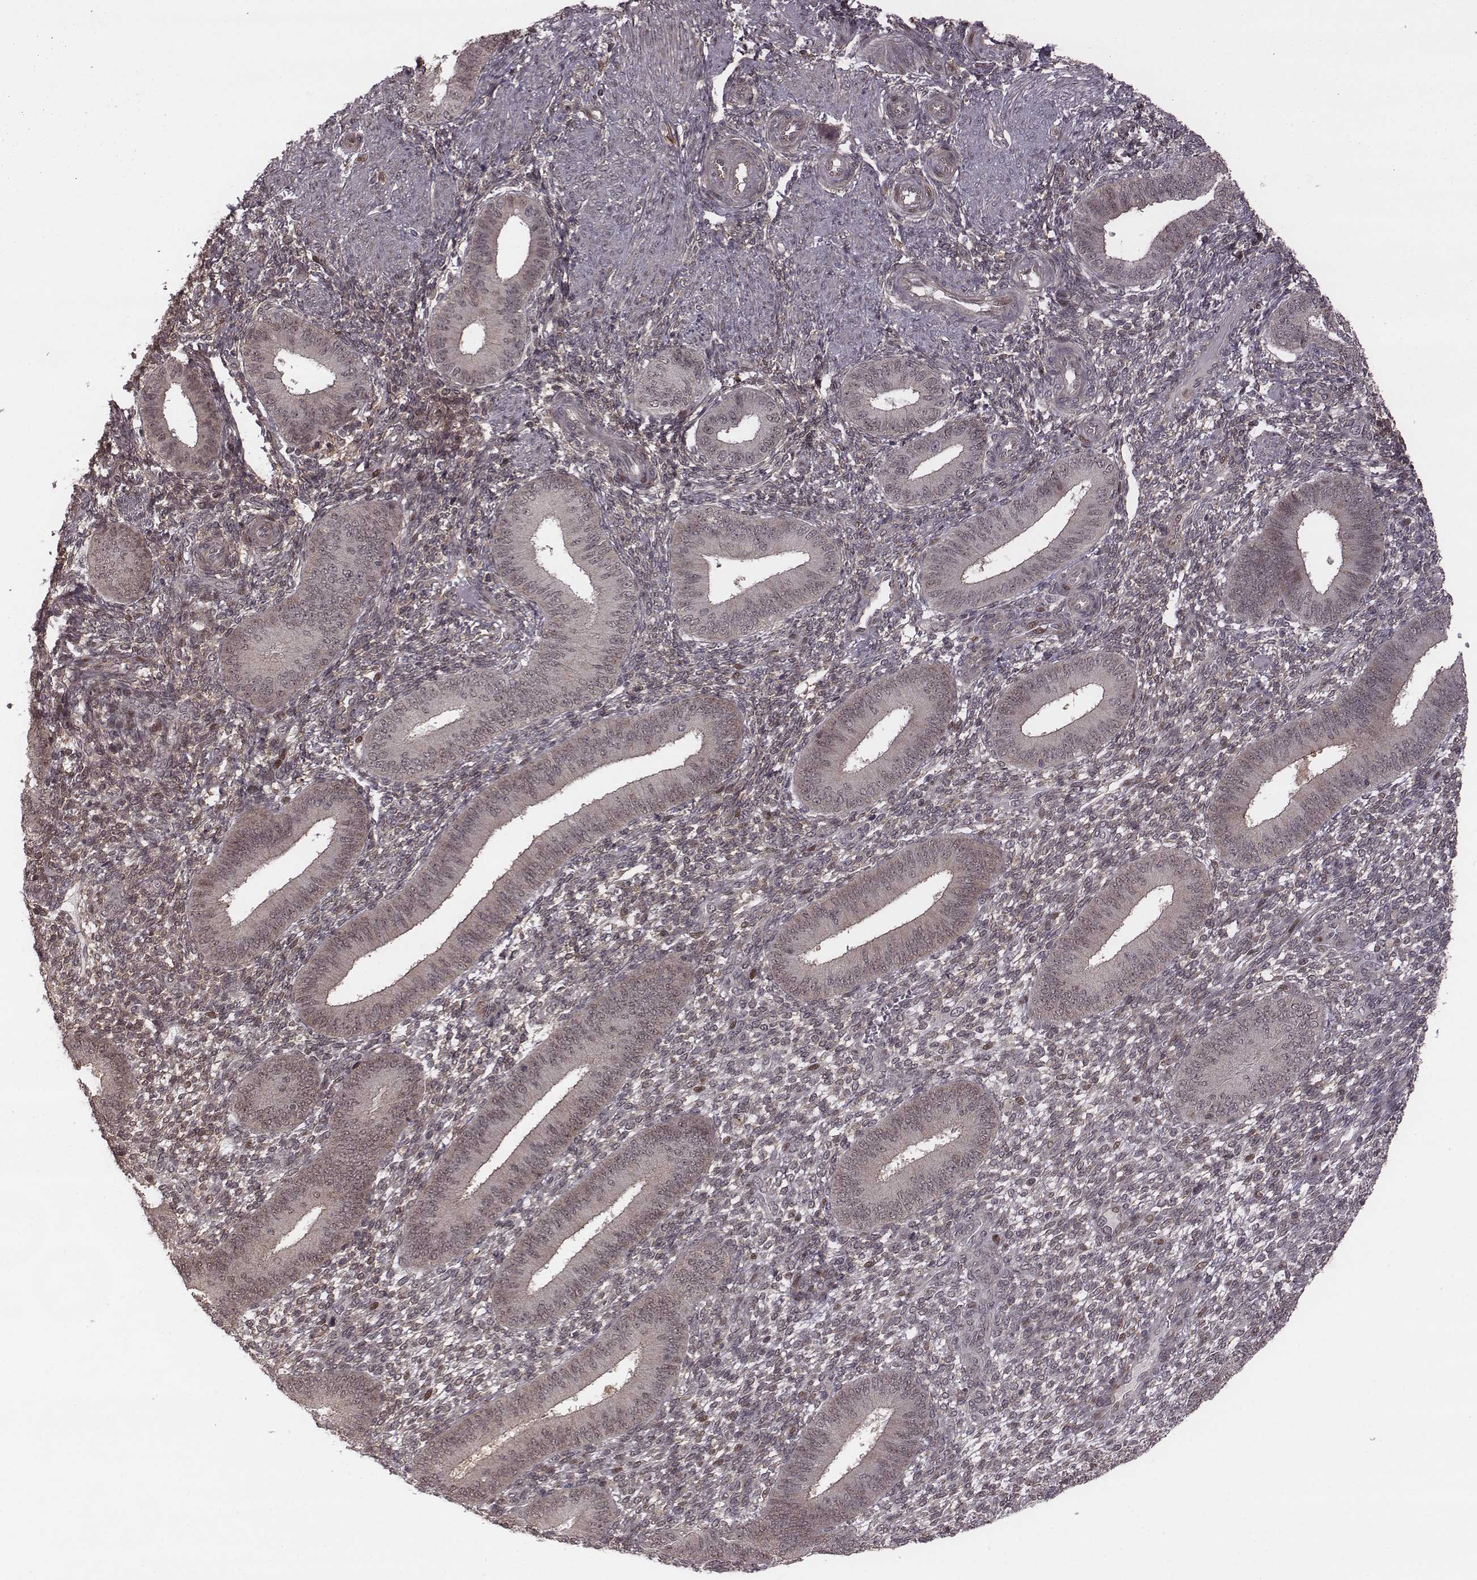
{"staining": {"intensity": "weak", "quantity": "25%-75%", "location": "cytoplasmic/membranous,nuclear"}, "tissue": "endometrium", "cell_type": "Cells in endometrial stroma", "image_type": "normal", "snomed": [{"axis": "morphology", "description": "Normal tissue, NOS"}, {"axis": "topography", "description": "Endometrium"}], "caption": "DAB (3,3'-diaminobenzidine) immunohistochemical staining of normal human endometrium demonstrates weak cytoplasmic/membranous,nuclear protein staining in approximately 25%-75% of cells in endometrial stroma.", "gene": "RPL3", "patient": {"sex": "female", "age": 39}}